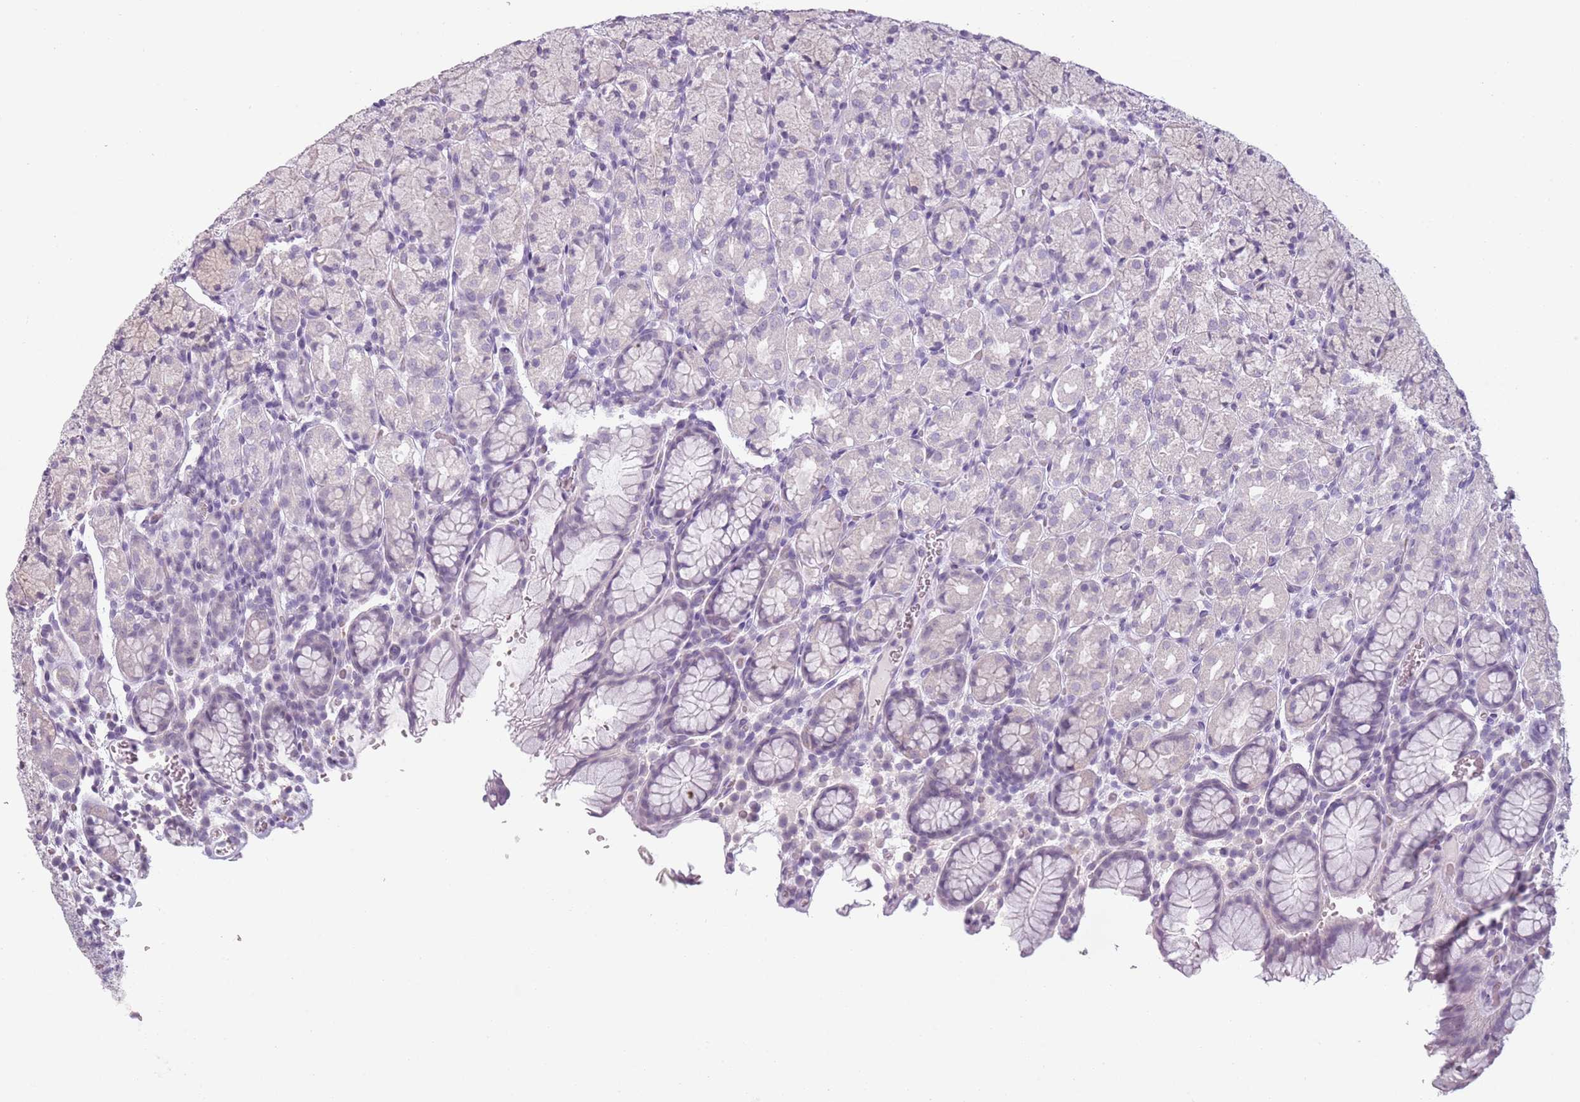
{"staining": {"intensity": "negative", "quantity": "none", "location": "none"}, "tissue": "stomach", "cell_type": "Glandular cells", "image_type": "normal", "snomed": [{"axis": "morphology", "description": "Normal tissue, NOS"}, {"axis": "topography", "description": "Stomach, upper"}, {"axis": "topography", "description": "Stomach"}], "caption": "IHC of unremarkable human stomach exhibits no staining in glandular cells. The staining was performed using DAB to visualize the protein expression in brown, while the nuclei were stained in blue with hematoxylin (Magnification: 20x).", "gene": "PIEZO1", "patient": {"sex": "male", "age": 62}}